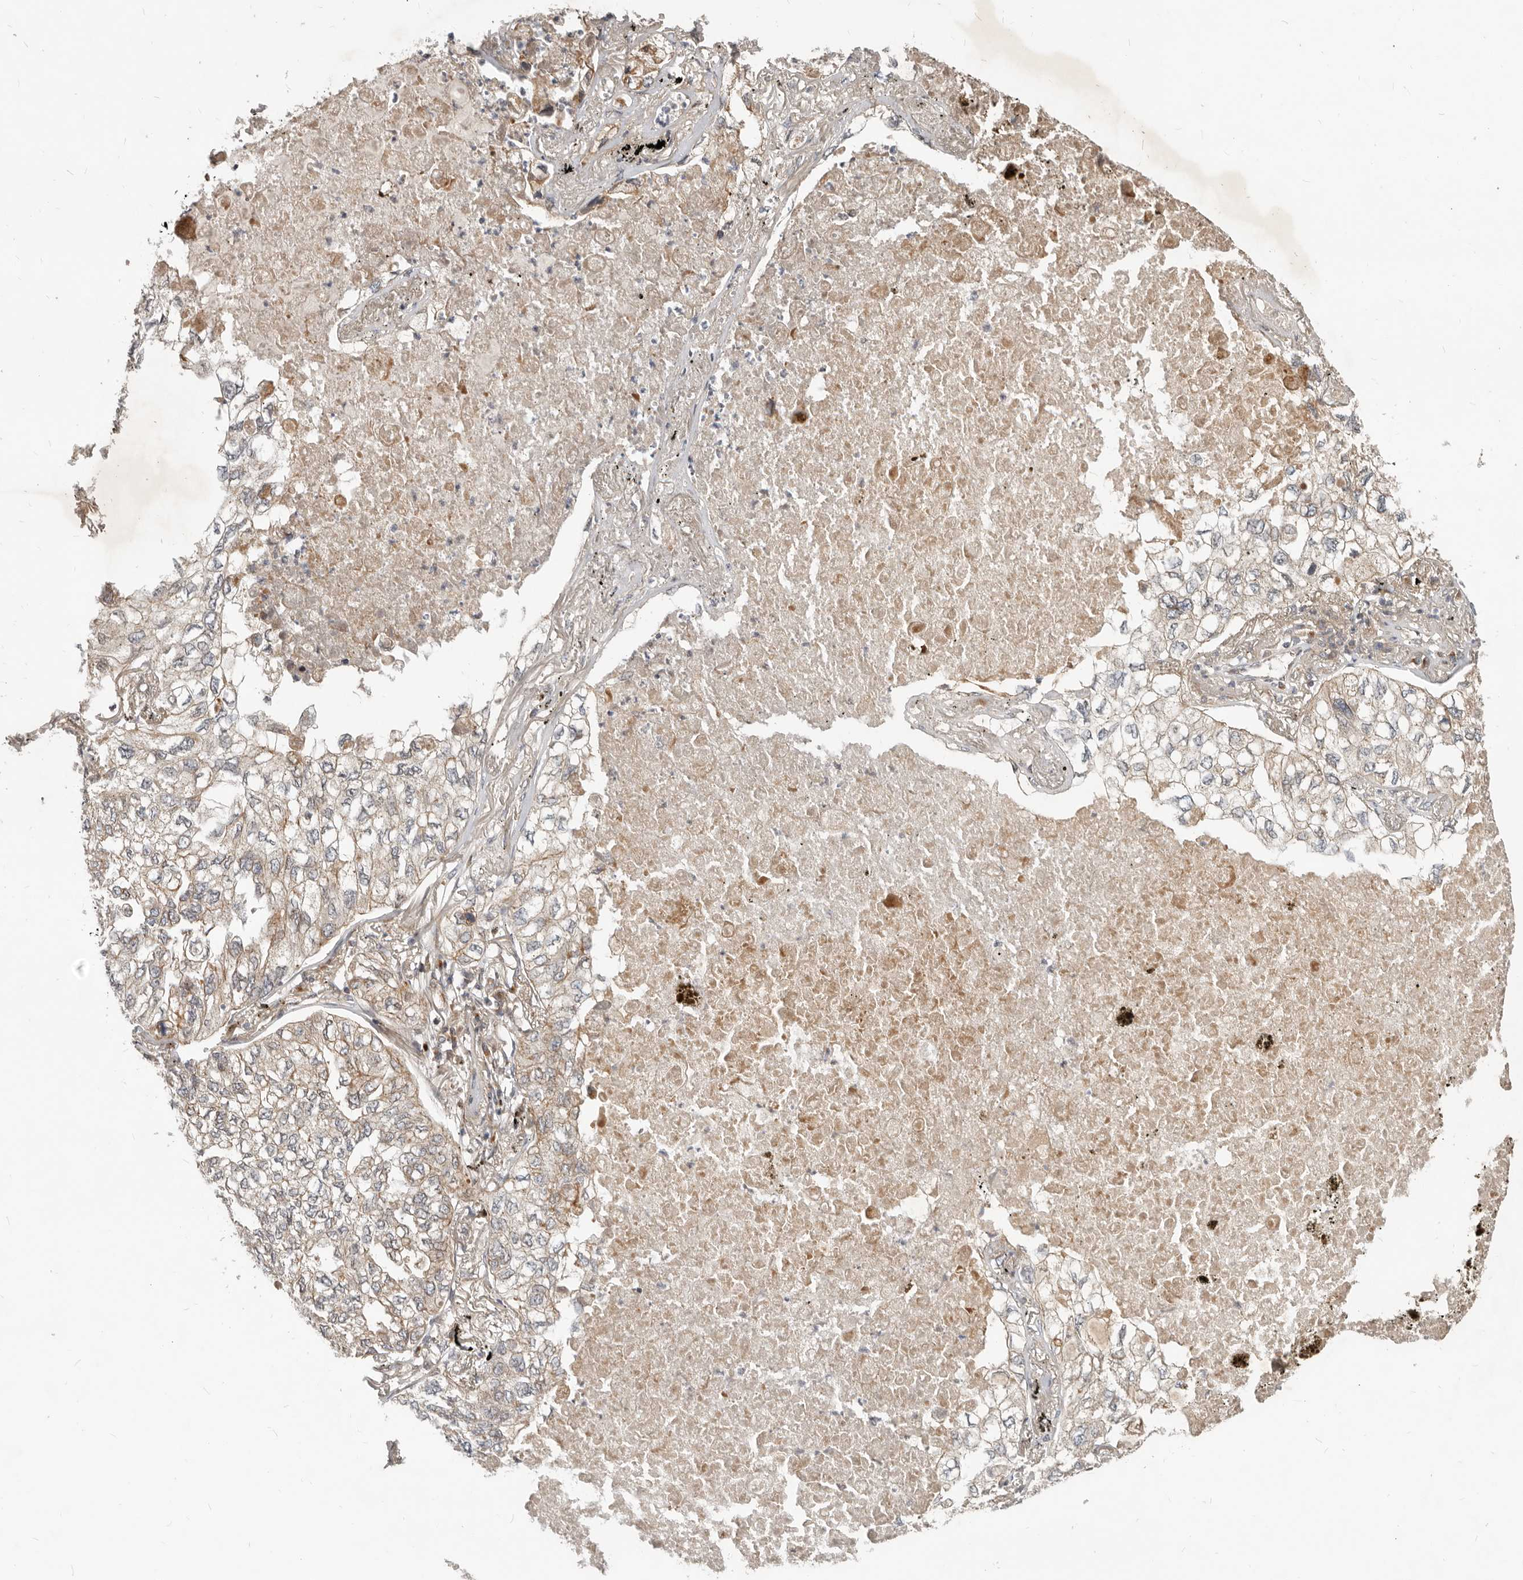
{"staining": {"intensity": "weak", "quantity": ">75%", "location": "cytoplasmic/membranous"}, "tissue": "lung cancer", "cell_type": "Tumor cells", "image_type": "cancer", "snomed": [{"axis": "morphology", "description": "Adenocarcinoma, NOS"}, {"axis": "topography", "description": "Lung"}], "caption": "High-magnification brightfield microscopy of lung adenocarcinoma stained with DAB (3,3'-diaminobenzidine) (brown) and counterstained with hematoxylin (blue). tumor cells exhibit weak cytoplasmic/membranous staining is appreciated in about>75% of cells.", "gene": "NPY4R", "patient": {"sex": "male", "age": 65}}